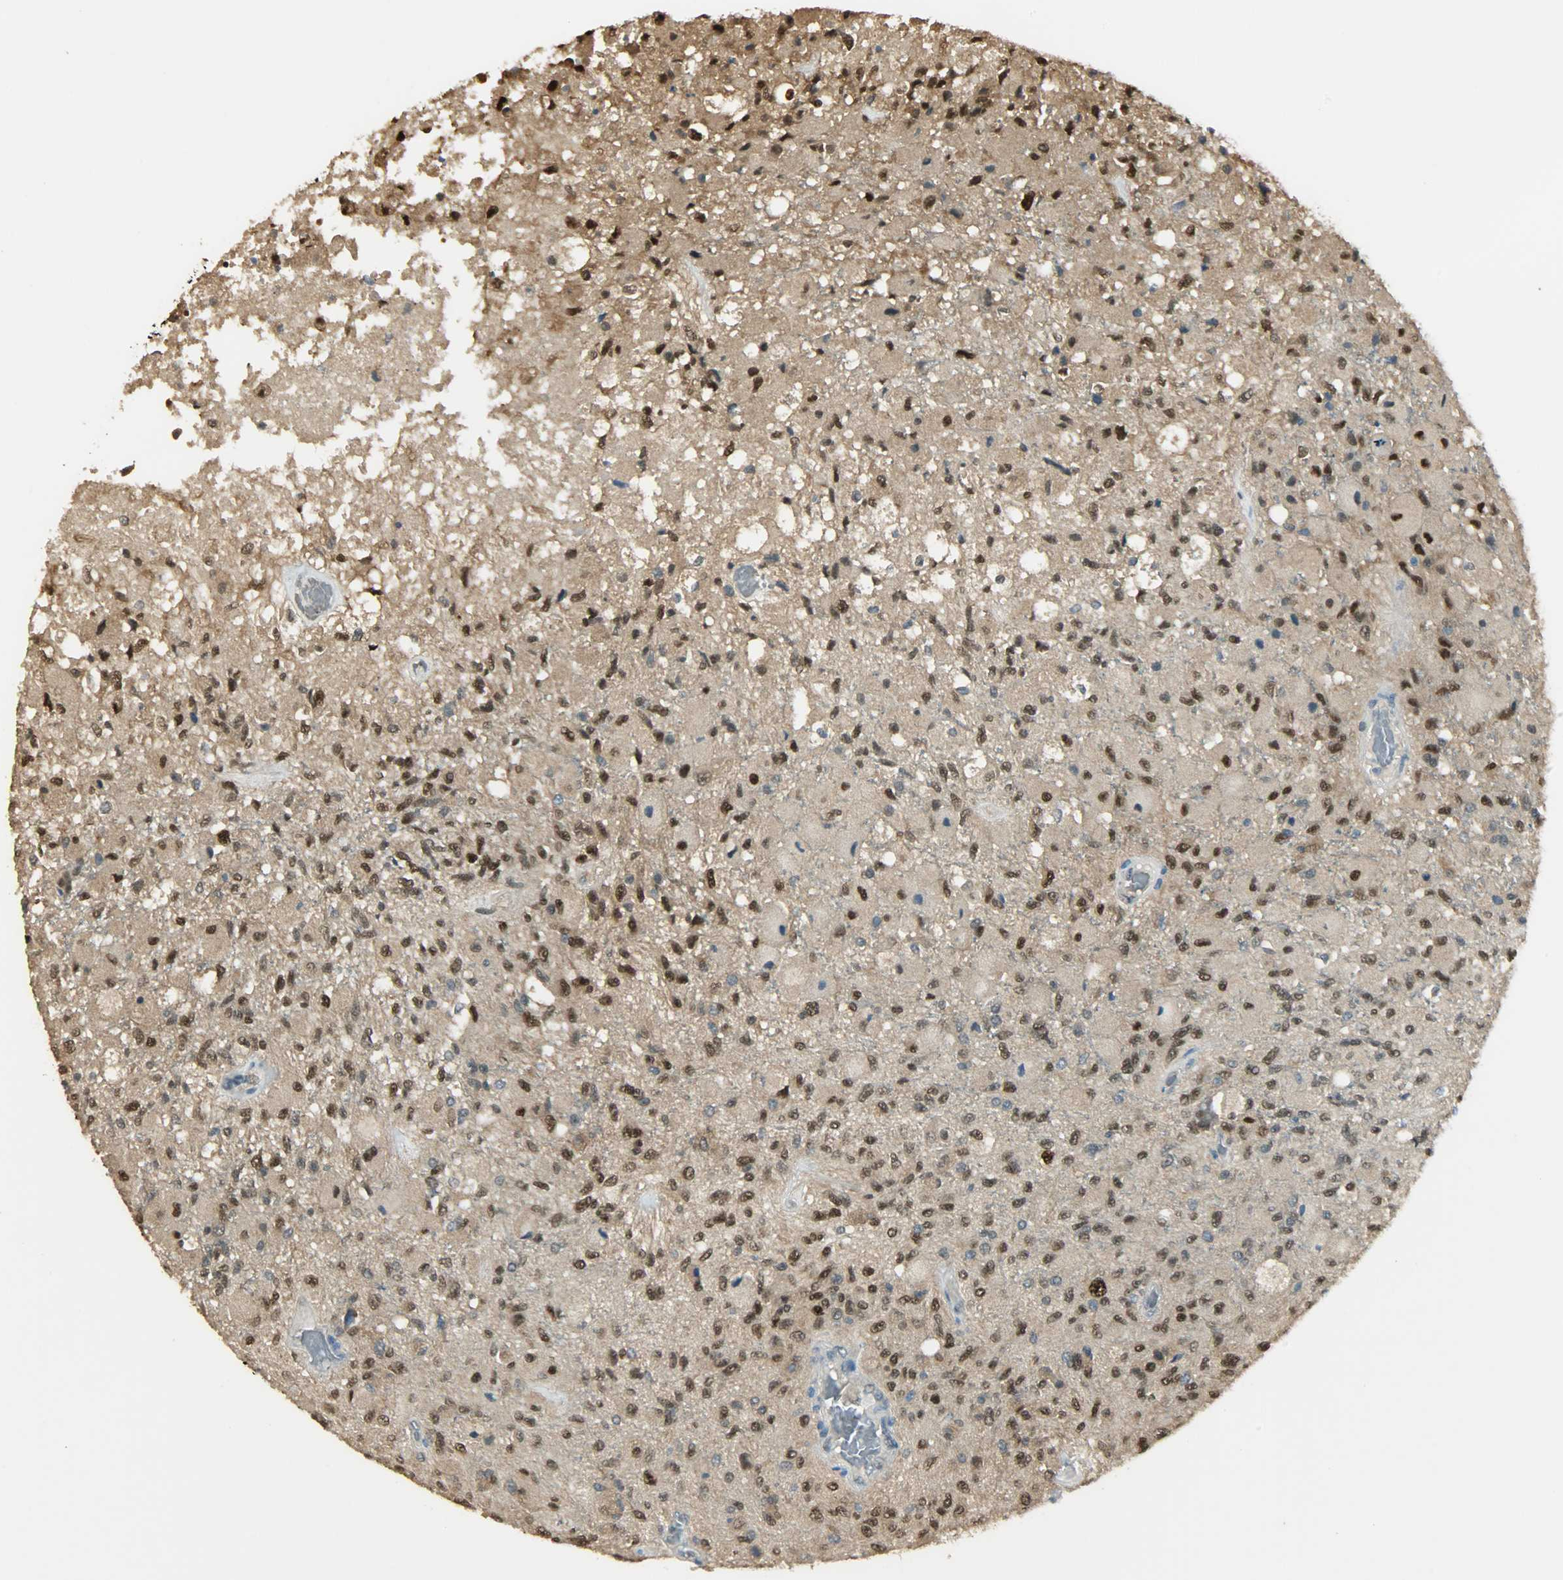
{"staining": {"intensity": "strong", "quantity": ">75%", "location": "nuclear"}, "tissue": "glioma", "cell_type": "Tumor cells", "image_type": "cancer", "snomed": [{"axis": "morphology", "description": "Normal tissue, NOS"}, {"axis": "morphology", "description": "Glioma, malignant, High grade"}, {"axis": "topography", "description": "Cerebral cortex"}], "caption": "This image reveals immunohistochemistry (IHC) staining of glioma, with high strong nuclear expression in approximately >75% of tumor cells.", "gene": "PRMT5", "patient": {"sex": "male", "age": 77}}